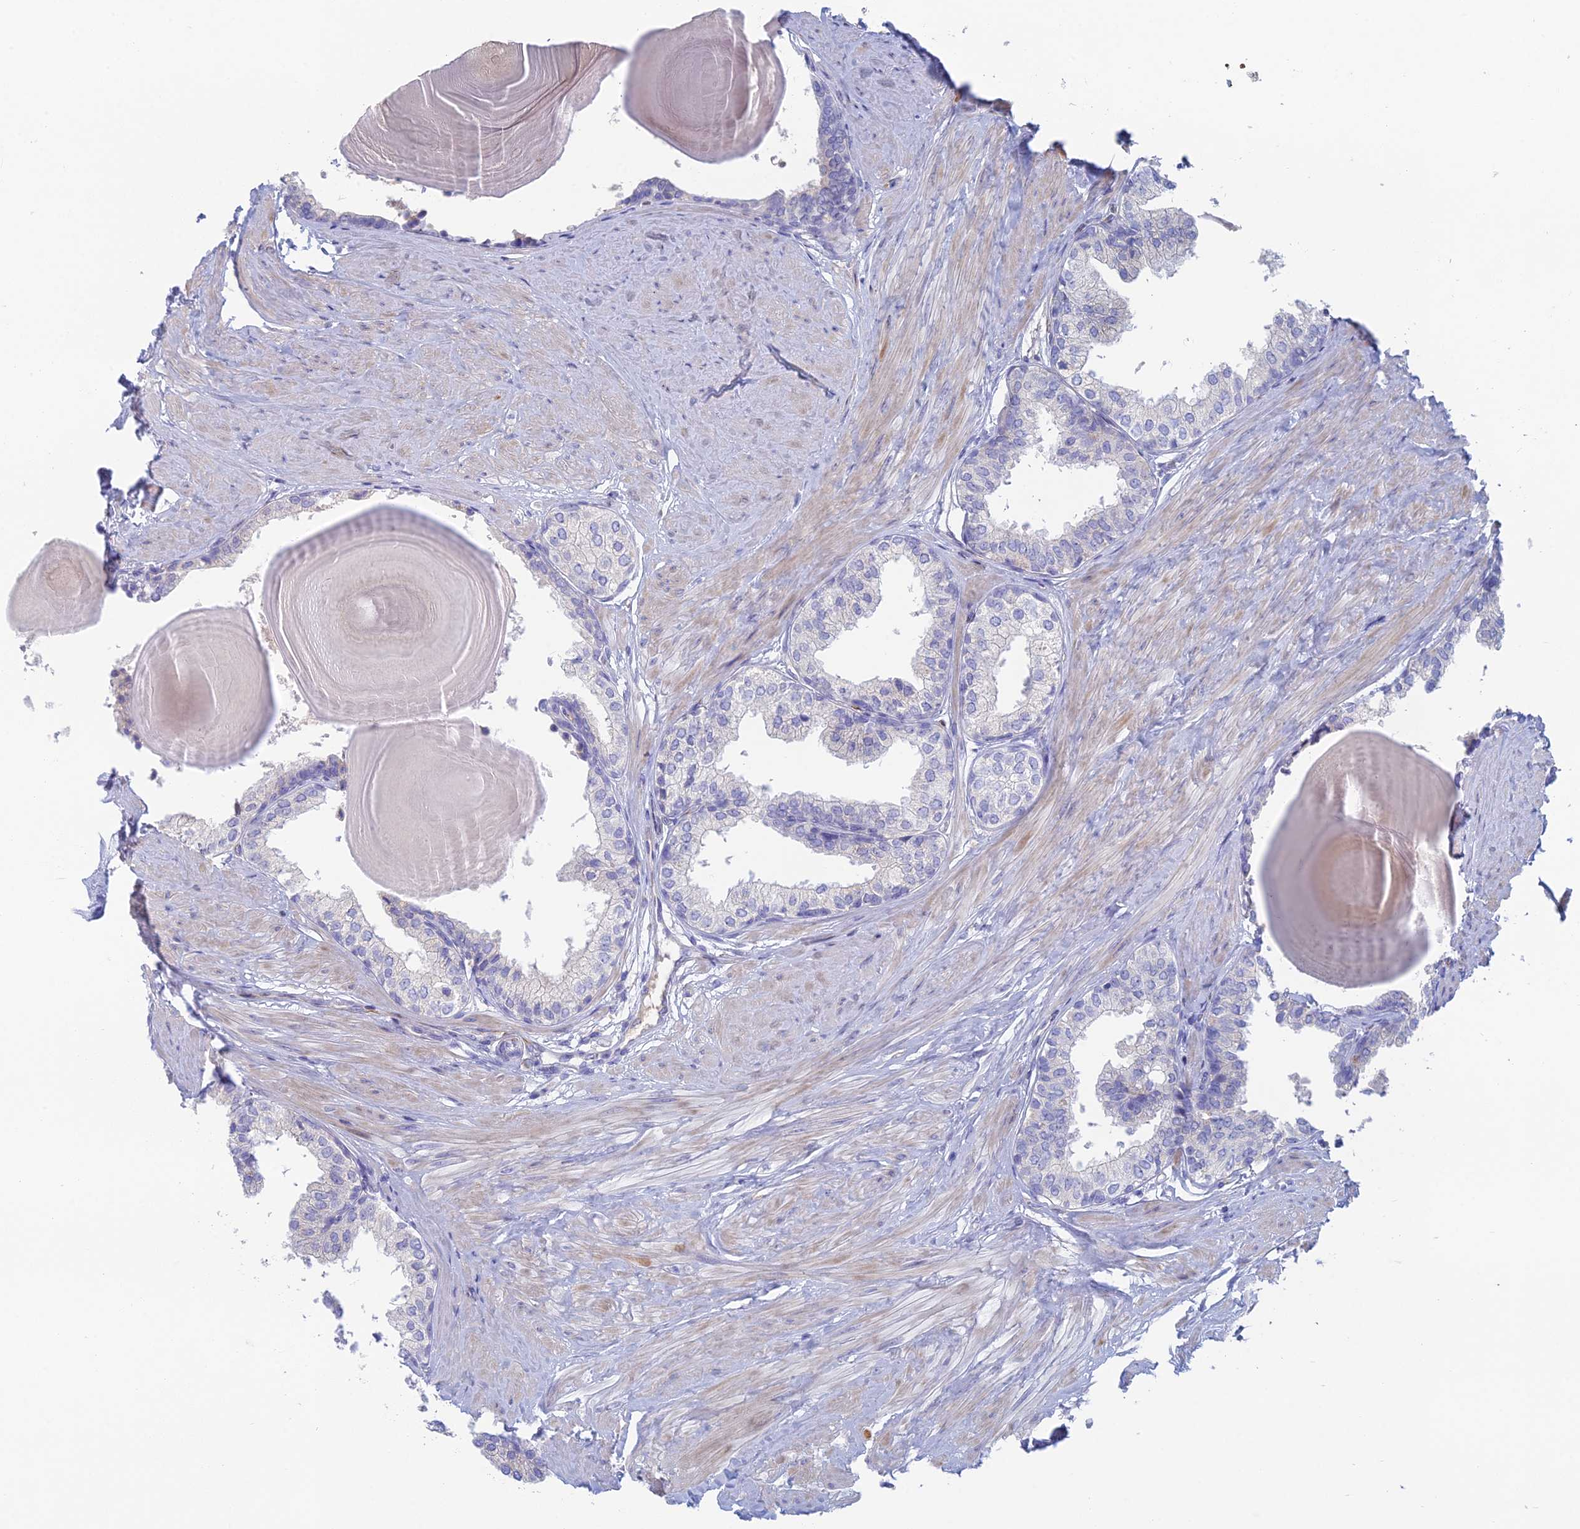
{"staining": {"intensity": "negative", "quantity": "none", "location": "none"}, "tissue": "prostate", "cell_type": "Glandular cells", "image_type": "normal", "snomed": [{"axis": "morphology", "description": "Normal tissue, NOS"}, {"axis": "topography", "description": "Prostate"}], "caption": "This is an immunohistochemistry (IHC) micrograph of unremarkable human prostate. There is no expression in glandular cells.", "gene": "FERD3L", "patient": {"sex": "male", "age": 48}}